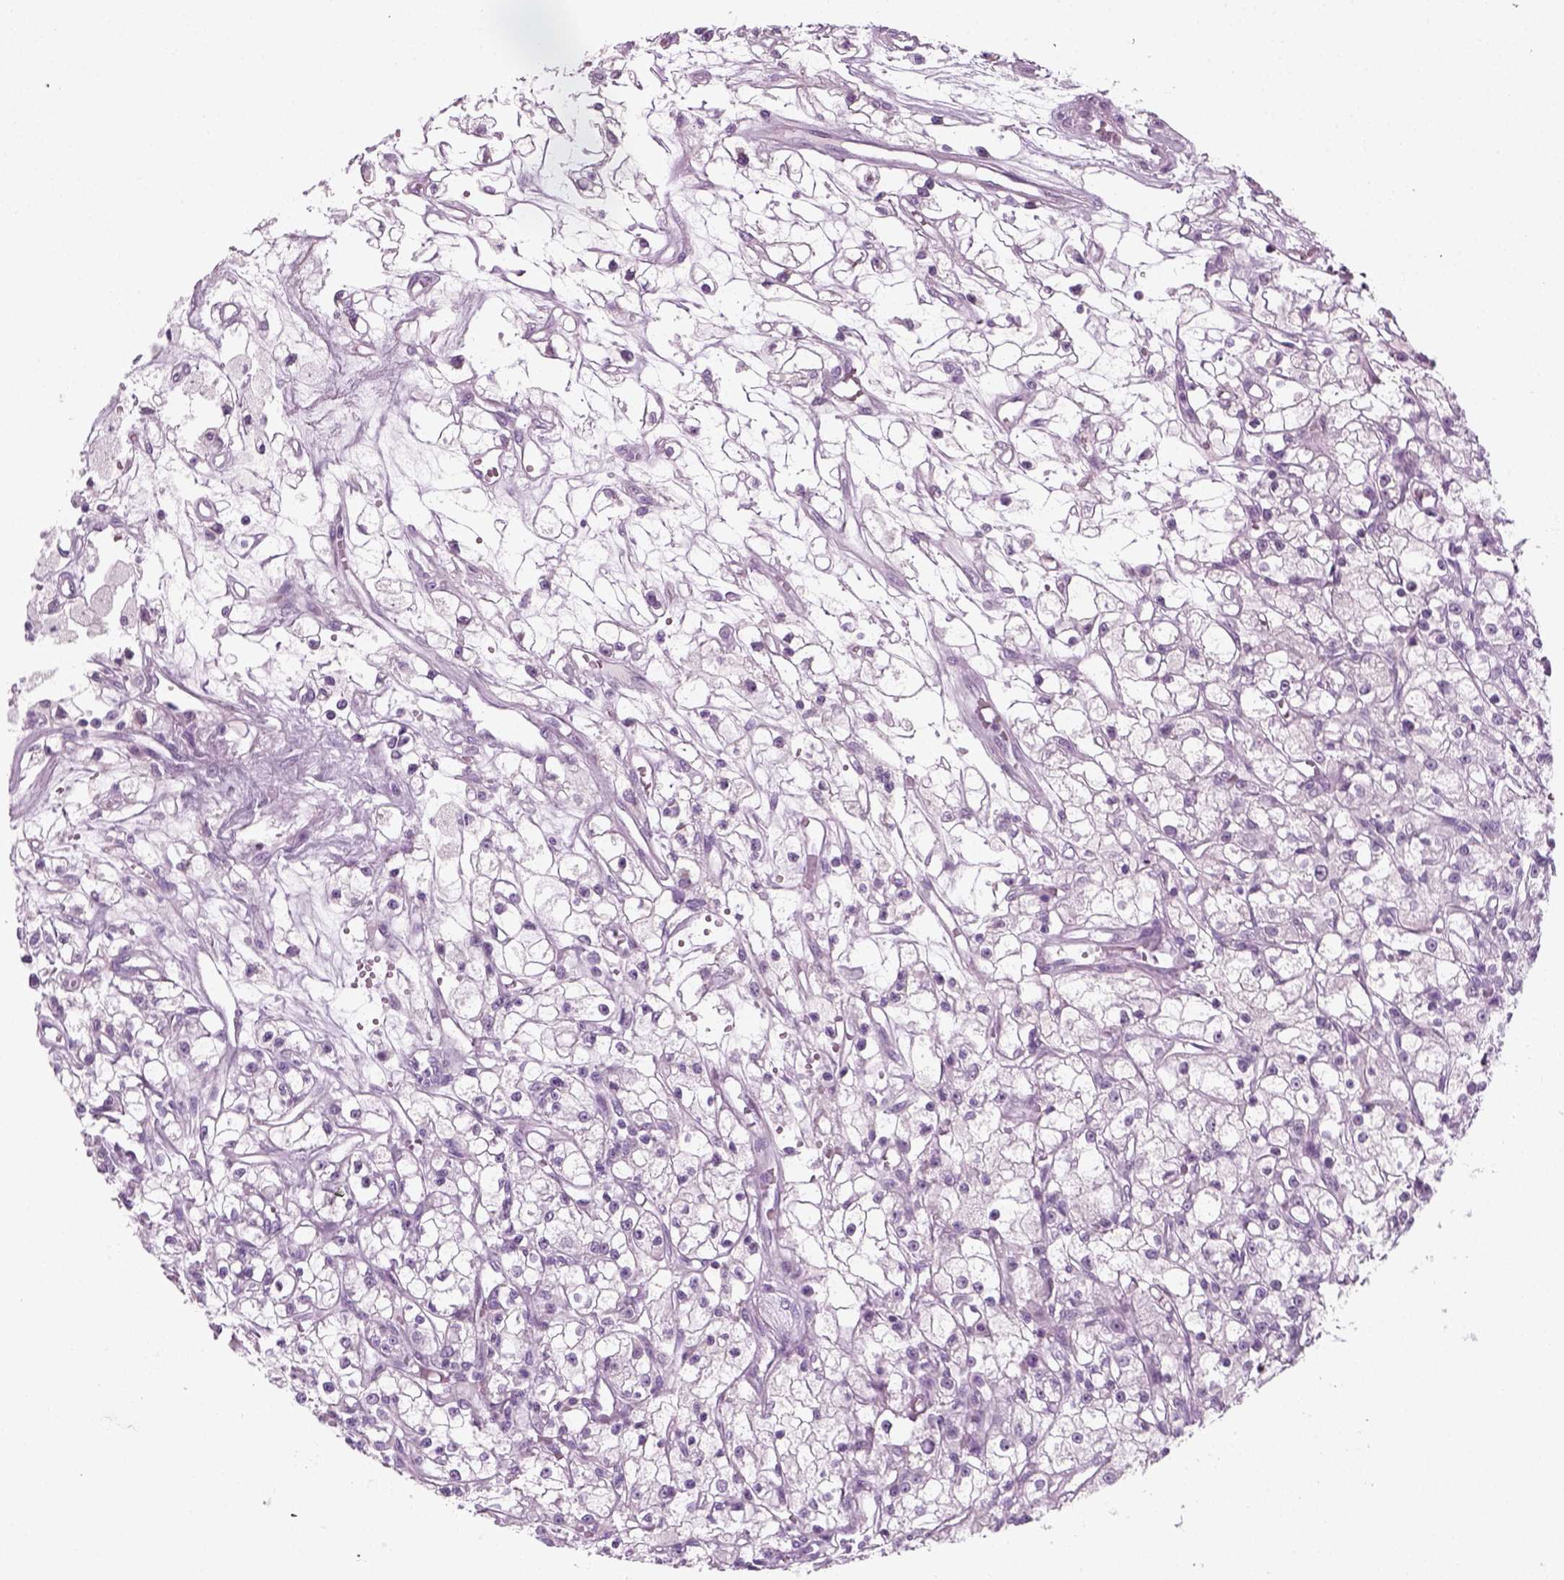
{"staining": {"intensity": "negative", "quantity": "none", "location": "none"}, "tissue": "renal cancer", "cell_type": "Tumor cells", "image_type": "cancer", "snomed": [{"axis": "morphology", "description": "Adenocarcinoma, NOS"}, {"axis": "topography", "description": "Kidney"}], "caption": "Micrograph shows no protein staining in tumor cells of adenocarcinoma (renal) tissue. Nuclei are stained in blue.", "gene": "KRT75", "patient": {"sex": "female", "age": 59}}